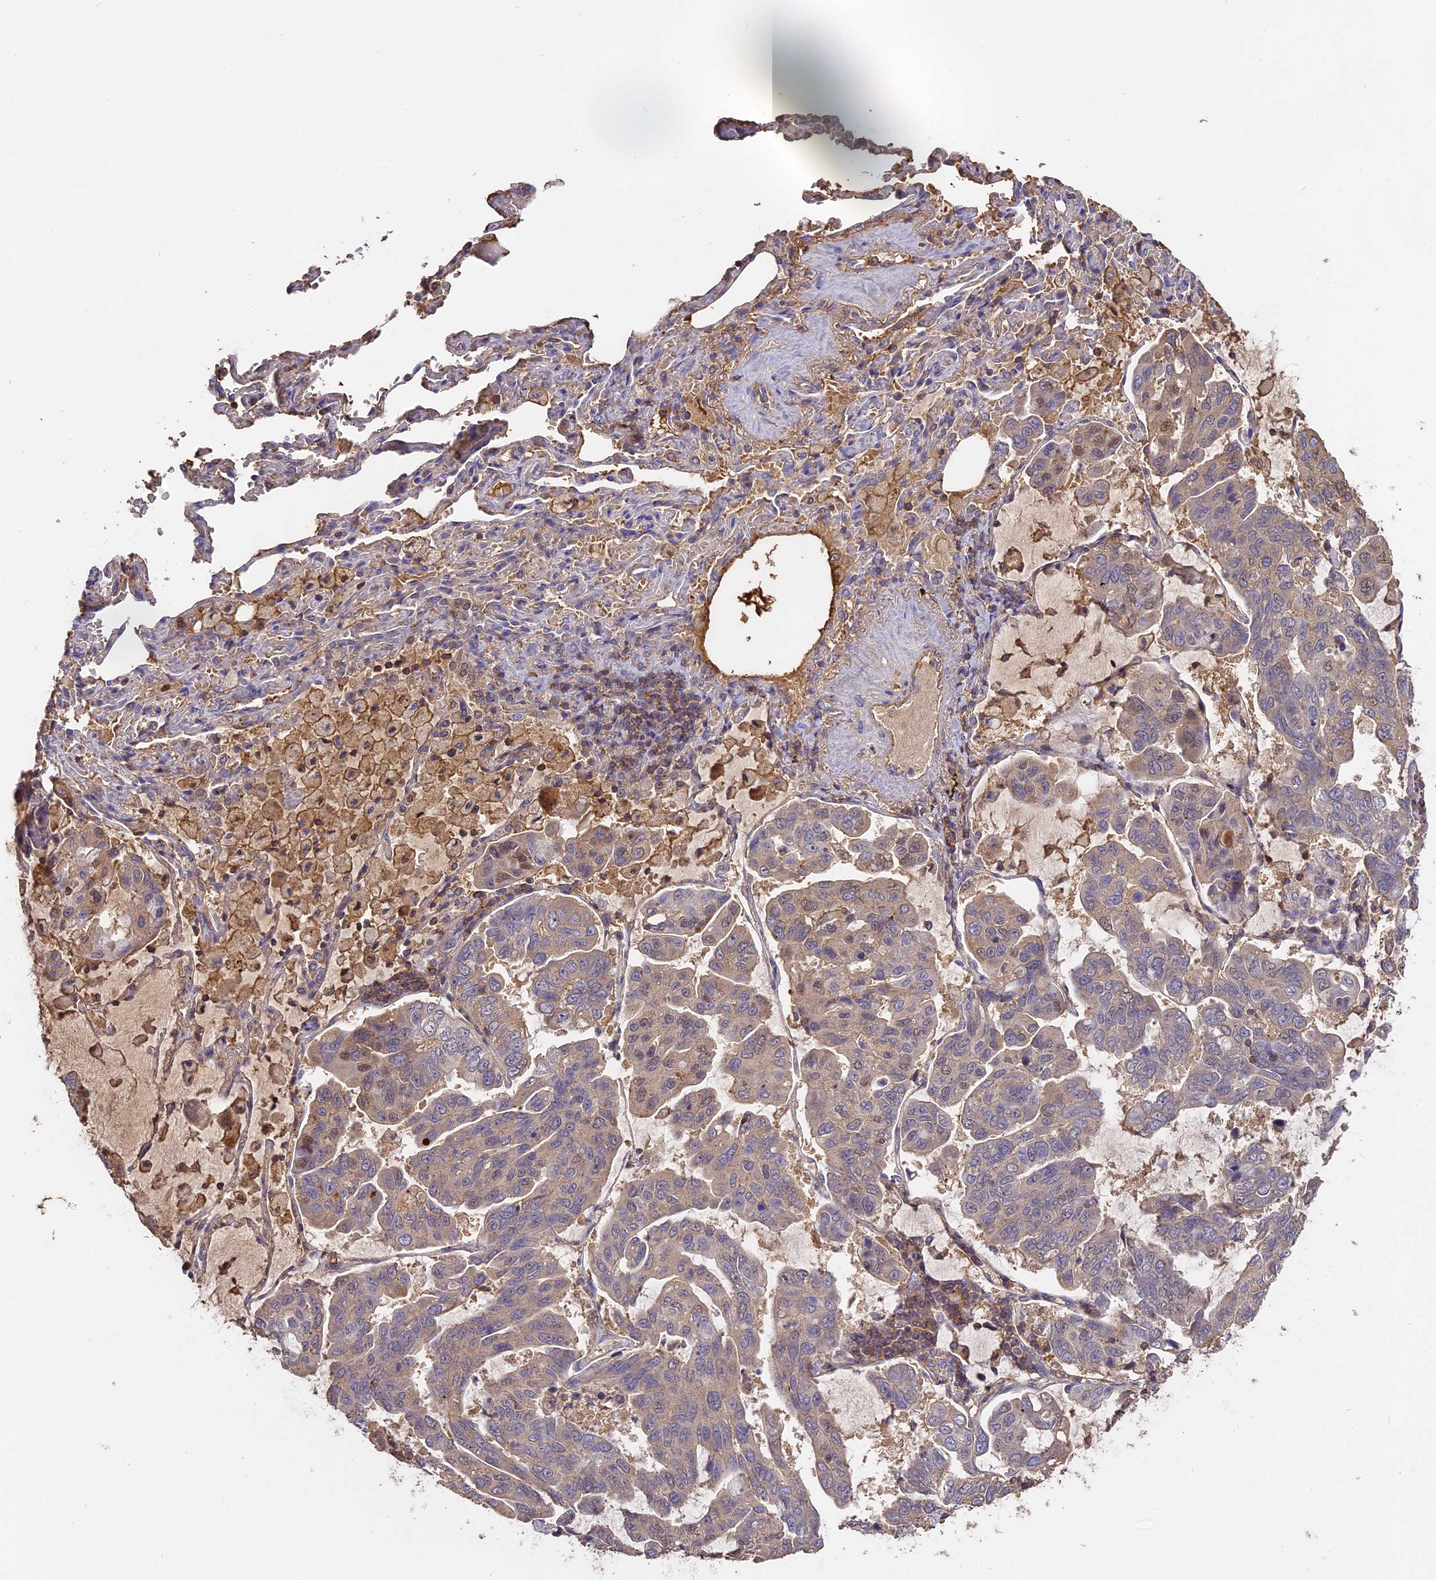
{"staining": {"intensity": "weak", "quantity": "<25%", "location": "cytoplasmic/membranous"}, "tissue": "lung cancer", "cell_type": "Tumor cells", "image_type": "cancer", "snomed": [{"axis": "morphology", "description": "Adenocarcinoma, NOS"}, {"axis": "topography", "description": "Lung"}], "caption": "Immunohistochemical staining of adenocarcinoma (lung) reveals no significant positivity in tumor cells.", "gene": "CFAP119", "patient": {"sex": "male", "age": 64}}